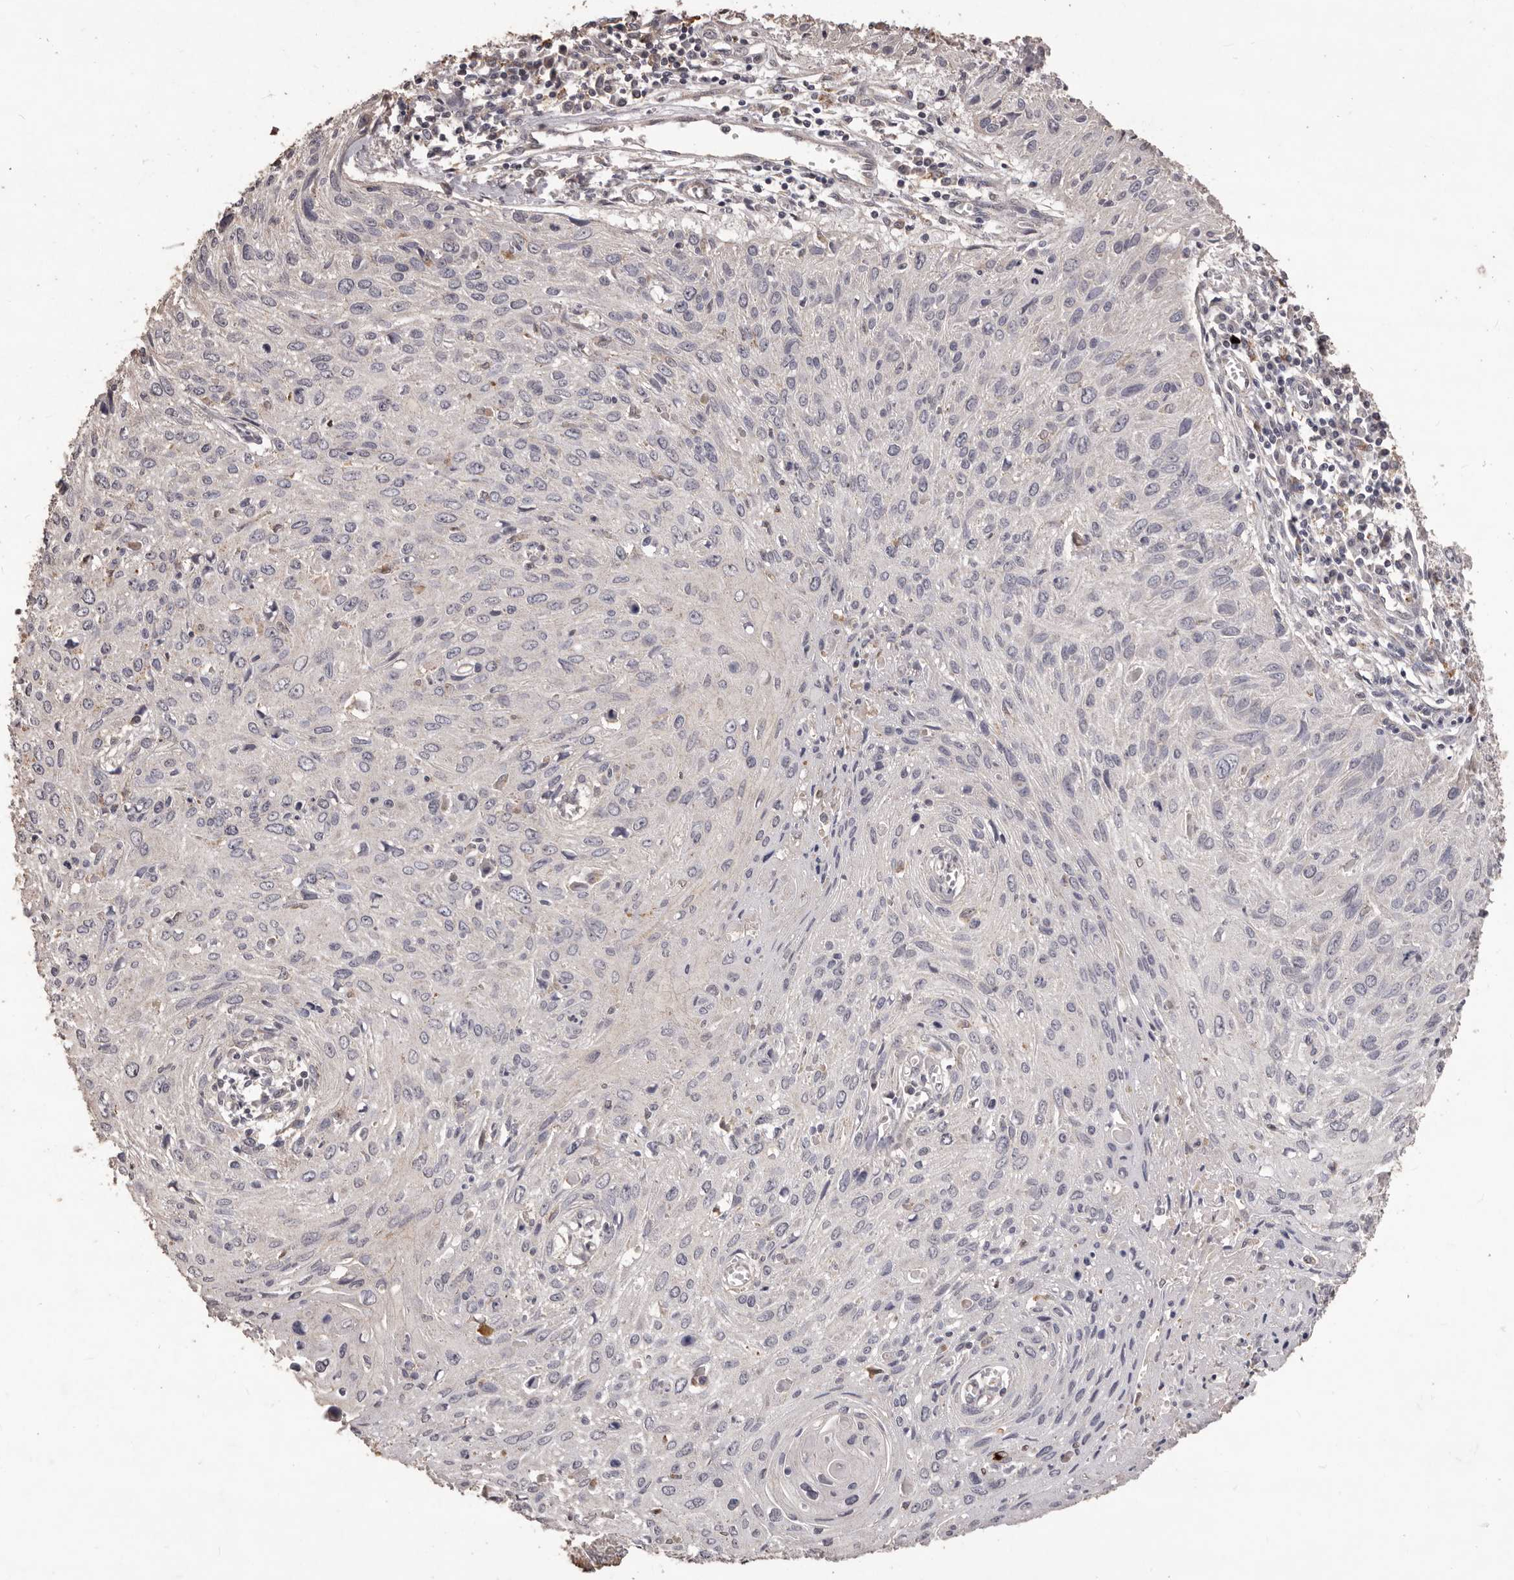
{"staining": {"intensity": "negative", "quantity": "none", "location": "none"}, "tissue": "cervical cancer", "cell_type": "Tumor cells", "image_type": "cancer", "snomed": [{"axis": "morphology", "description": "Squamous cell carcinoma, NOS"}, {"axis": "topography", "description": "Cervix"}], "caption": "Tumor cells are negative for brown protein staining in squamous cell carcinoma (cervical). (DAB (3,3'-diaminobenzidine) immunohistochemistry (IHC) visualized using brightfield microscopy, high magnification).", "gene": "PRSS27", "patient": {"sex": "female", "age": 51}}